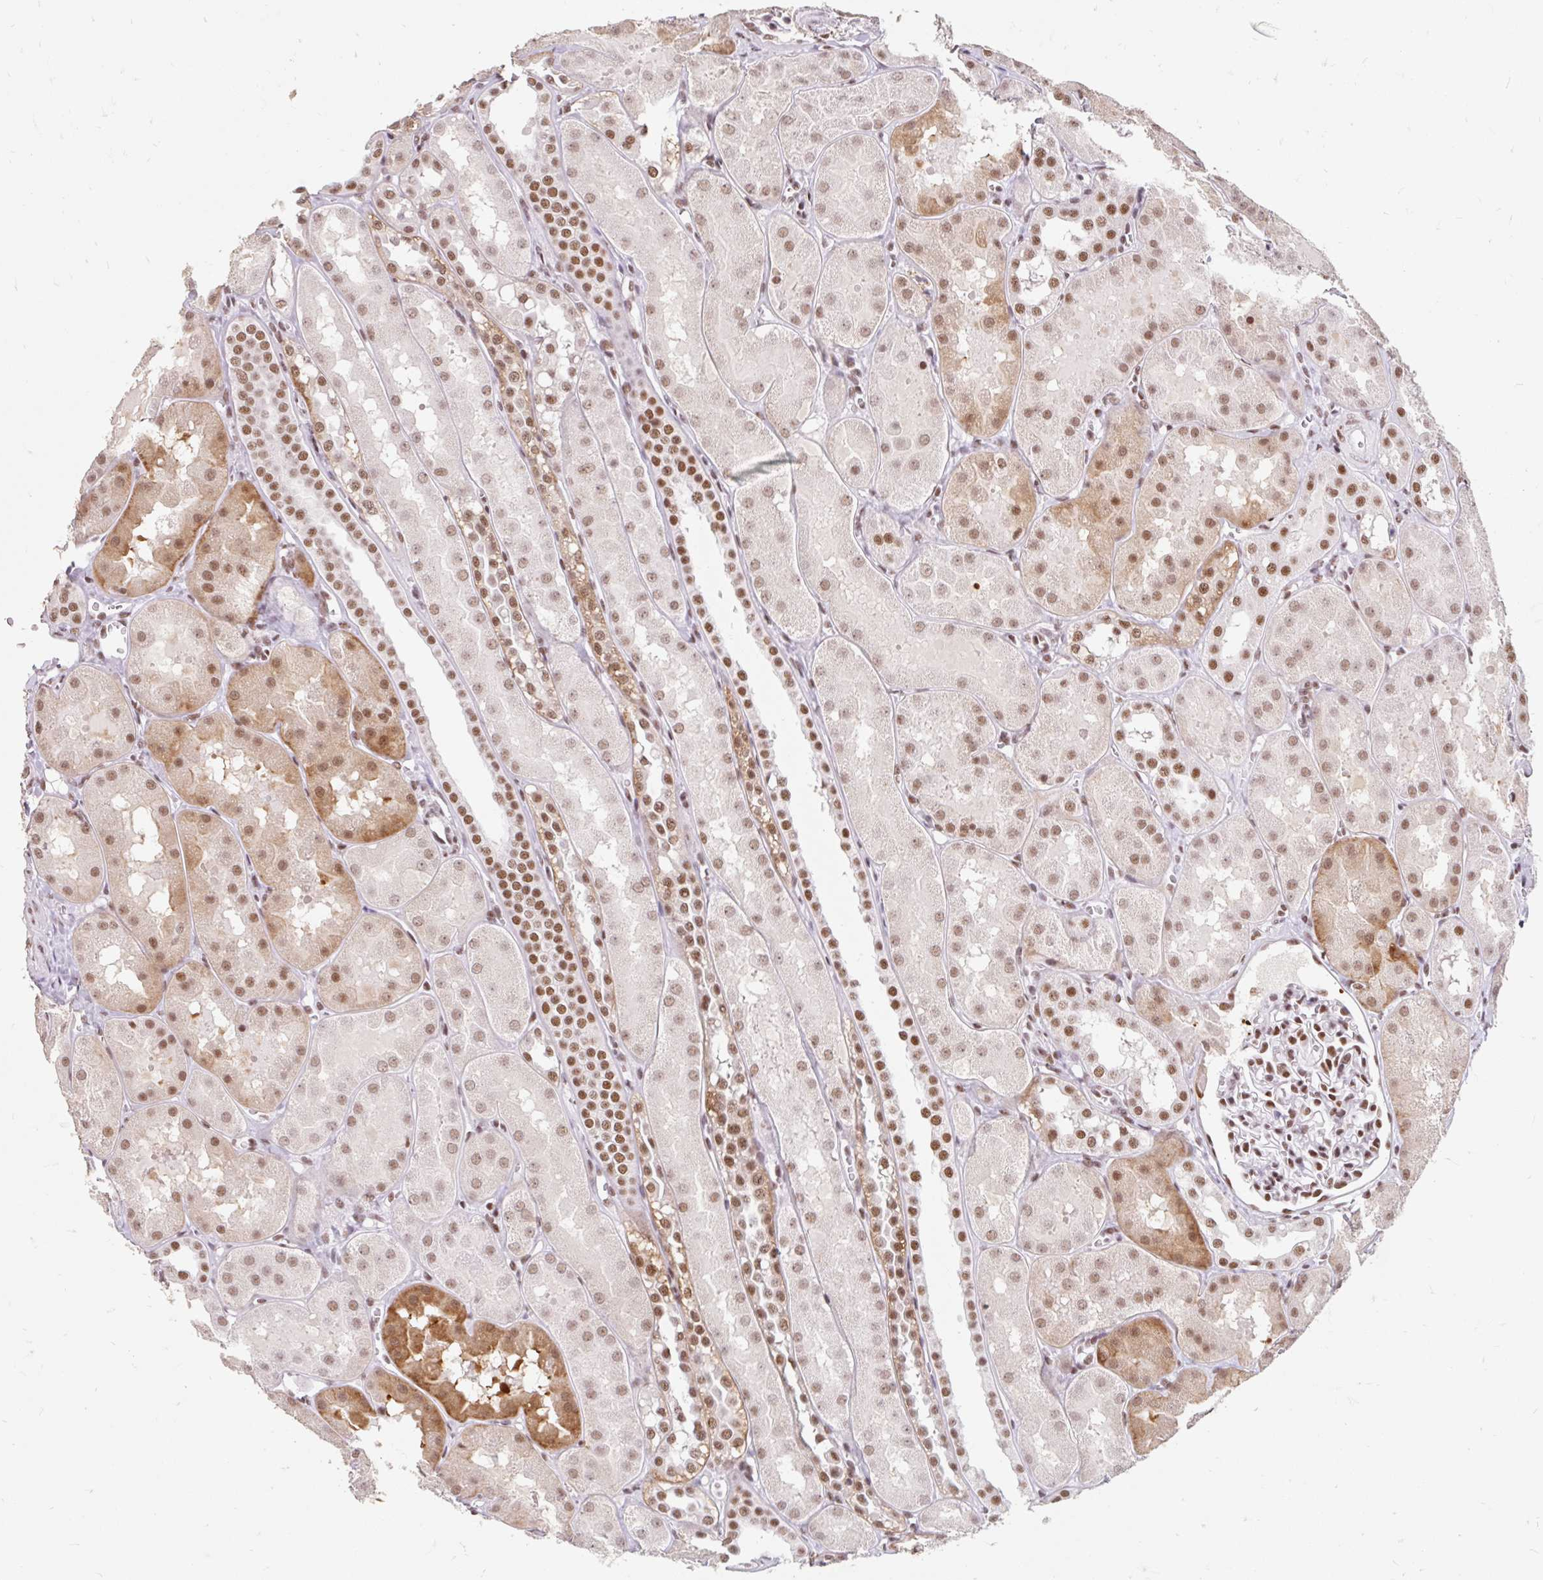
{"staining": {"intensity": "moderate", "quantity": ">75%", "location": "nuclear"}, "tissue": "kidney", "cell_type": "Cells in glomeruli", "image_type": "normal", "snomed": [{"axis": "morphology", "description": "Normal tissue, NOS"}, {"axis": "topography", "description": "Kidney"}, {"axis": "topography", "description": "Urinary bladder"}], "caption": "A brown stain shows moderate nuclear staining of a protein in cells in glomeruli of normal kidney. The staining is performed using DAB (3,3'-diaminobenzidine) brown chromogen to label protein expression. The nuclei are counter-stained blue using hematoxylin.", "gene": "SRSF10", "patient": {"sex": "male", "age": 16}}